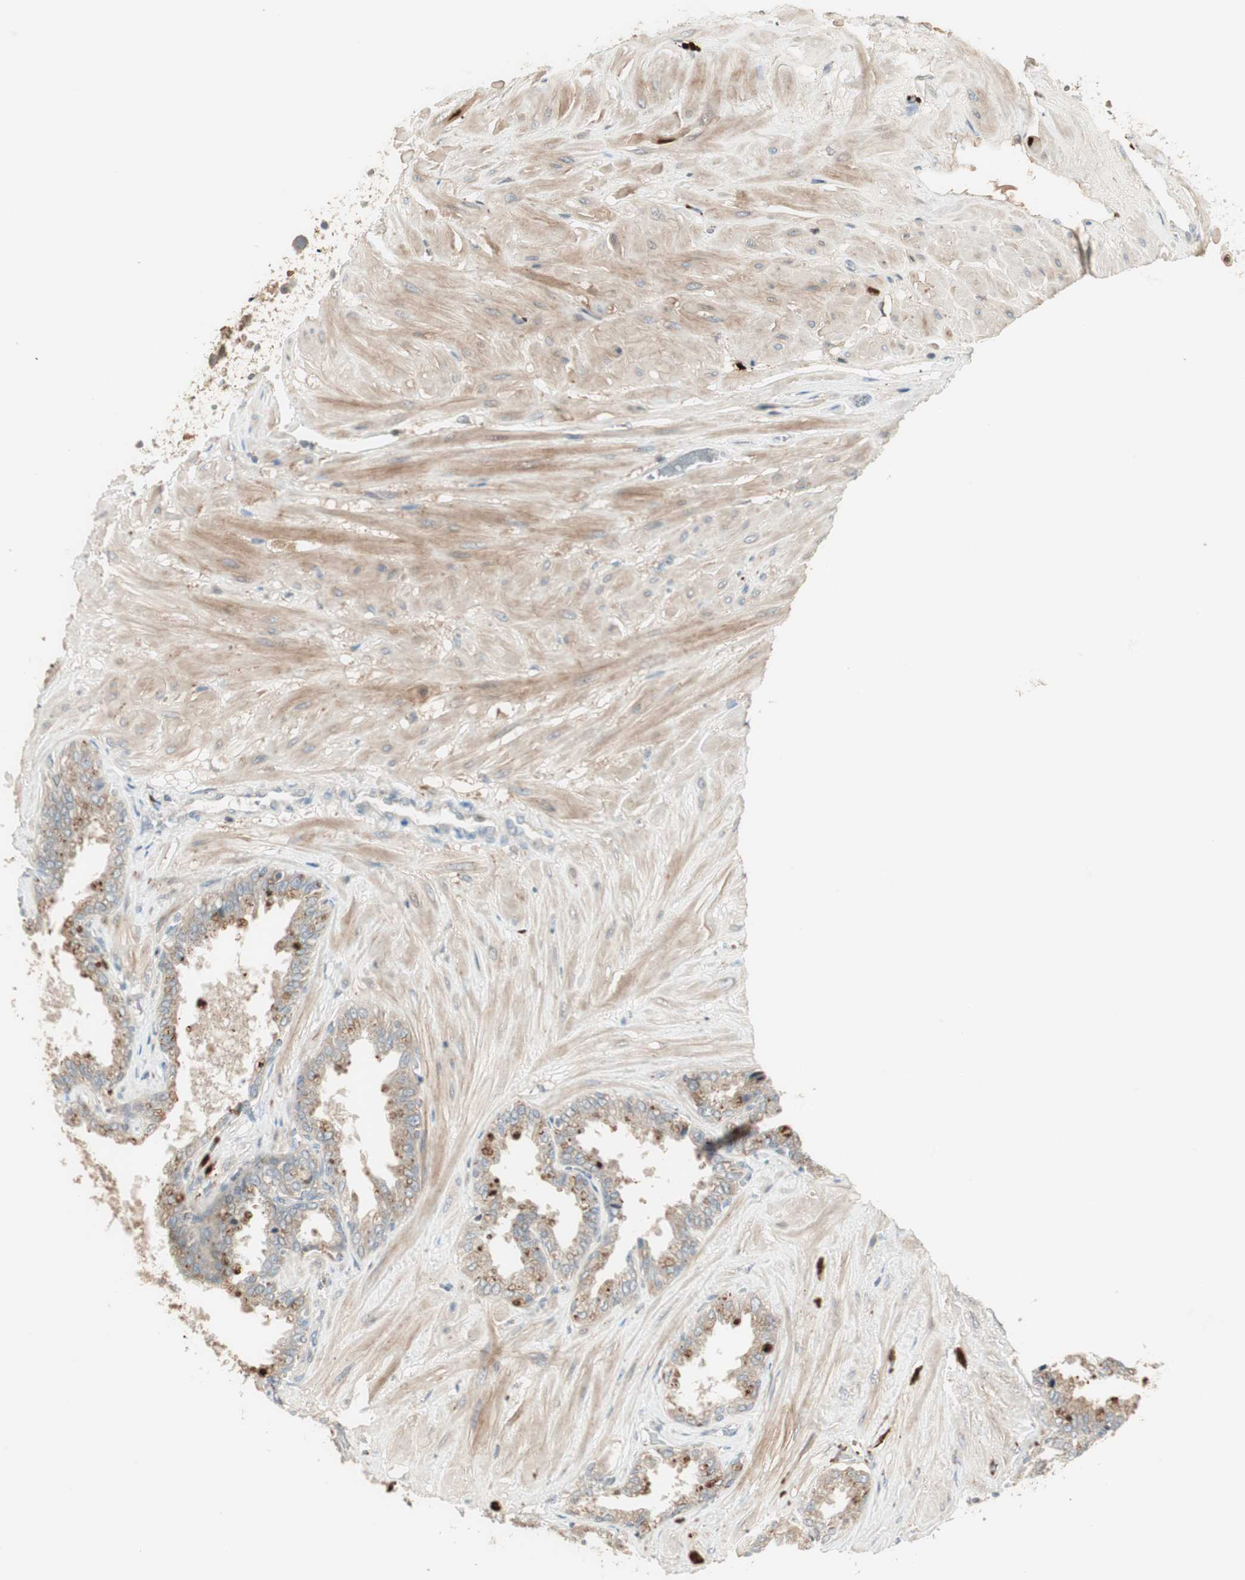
{"staining": {"intensity": "weak", "quantity": ">75%", "location": "cytoplasmic/membranous"}, "tissue": "seminal vesicle", "cell_type": "Glandular cells", "image_type": "normal", "snomed": [{"axis": "morphology", "description": "Normal tissue, NOS"}, {"axis": "topography", "description": "Seminal veicle"}], "caption": "IHC staining of normal seminal vesicle, which demonstrates low levels of weak cytoplasmic/membranous expression in approximately >75% of glandular cells indicating weak cytoplasmic/membranous protein positivity. The staining was performed using DAB (brown) for protein detection and nuclei were counterstained in hematoxylin (blue).", "gene": "SFRP1", "patient": {"sex": "male", "age": 46}}